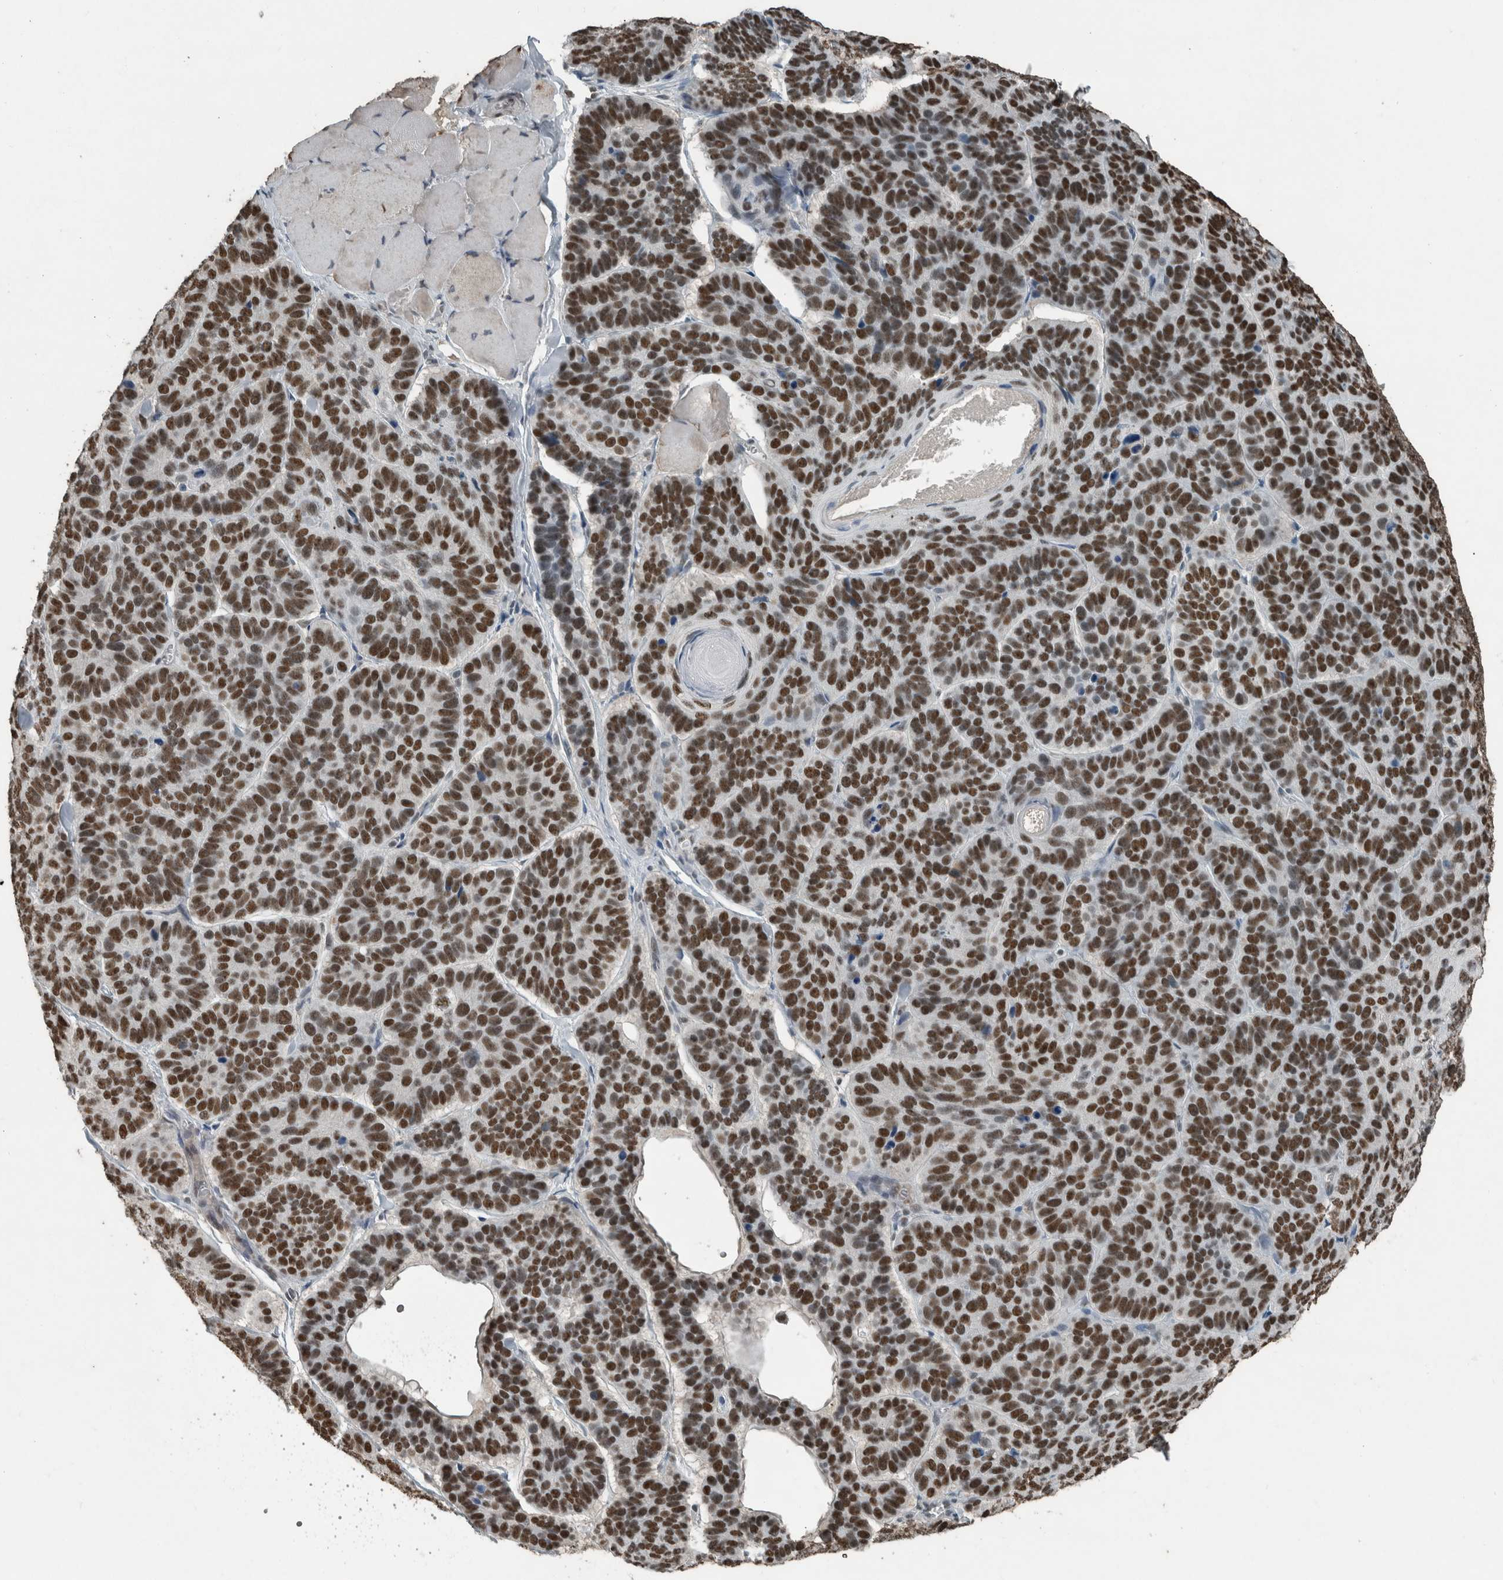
{"staining": {"intensity": "strong", "quantity": ">75%", "location": "nuclear"}, "tissue": "skin cancer", "cell_type": "Tumor cells", "image_type": "cancer", "snomed": [{"axis": "morphology", "description": "Basal cell carcinoma"}, {"axis": "topography", "description": "Skin"}], "caption": "DAB (3,3'-diaminobenzidine) immunohistochemical staining of skin cancer (basal cell carcinoma) demonstrates strong nuclear protein positivity in about >75% of tumor cells. (DAB (3,3'-diaminobenzidine) = brown stain, brightfield microscopy at high magnification).", "gene": "ZNF24", "patient": {"sex": "male", "age": 62}}